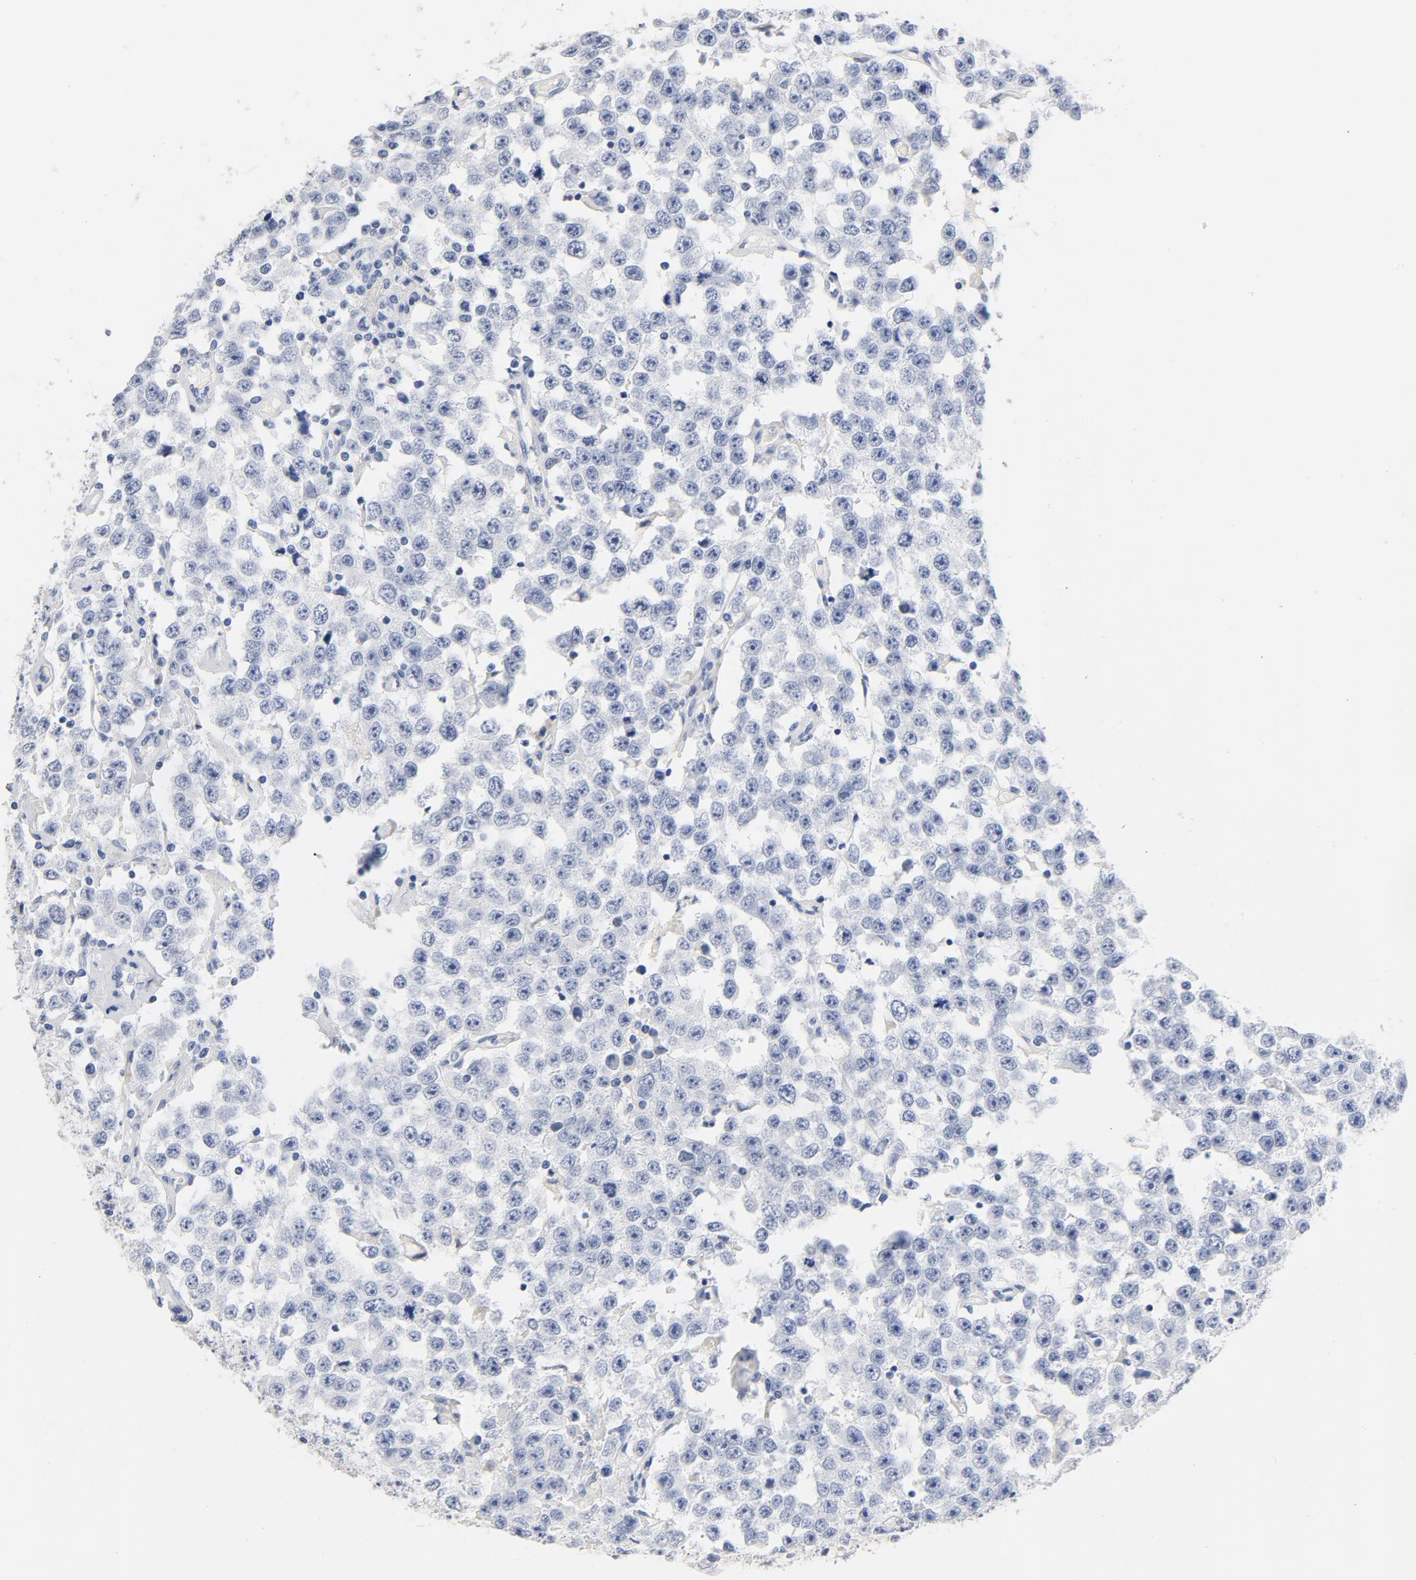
{"staining": {"intensity": "negative", "quantity": "none", "location": "none"}, "tissue": "testis cancer", "cell_type": "Tumor cells", "image_type": "cancer", "snomed": [{"axis": "morphology", "description": "Seminoma, NOS"}, {"axis": "topography", "description": "Testis"}], "caption": "Protein analysis of testis cancer (seminoma) shows no significant positivity in tumor cells.", "gene": "HOMER1", "patient": {"sex": "male", "age": 52}}